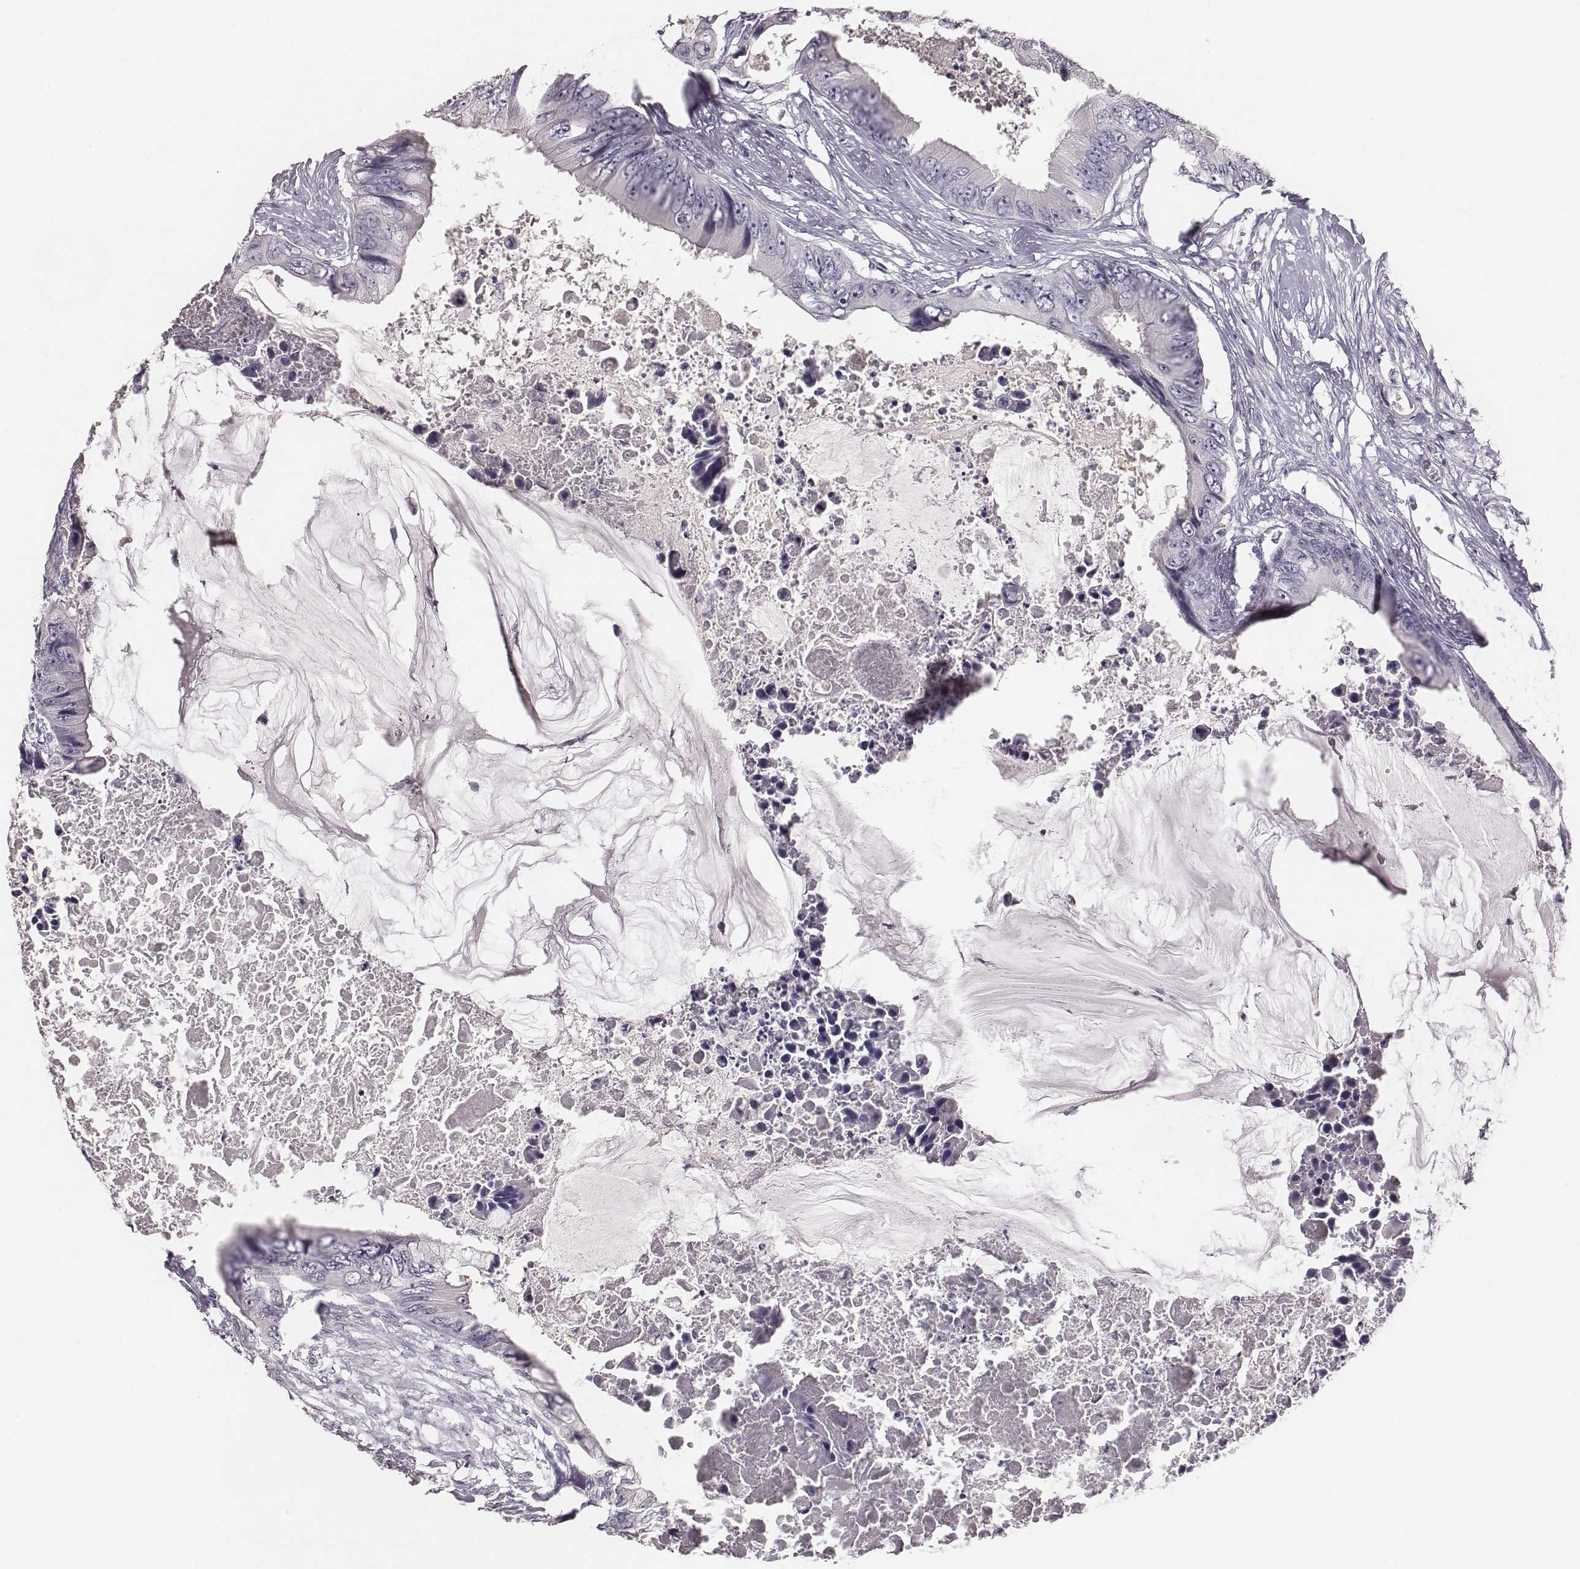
{"staining": {"intensity": "negative", "quantity": "none", "location": "none"}, "tissue": "colorectal cancer", "cell_type": "Tumor cells", "image_type": "cancer", "snomed": [{"axis": "morphology", "description": "Adenocarcinoma, NOS"}, {"axis": "topography", "description": "Rectum"}], "caption": "This is a micrograph of immunohistochemistry staining of colorectal cancer (adenocarcinoma), which shows no positivity in tumor cells. The staining was performed using DAB (3,3'-diaminobenzidine) to visualize the protein expression in brown, while the nuclei were stained in blue with hematoxylin (Magnification: 20x).", "gene": "MYH6", "patient": {"sex": "male", "age": 63}}